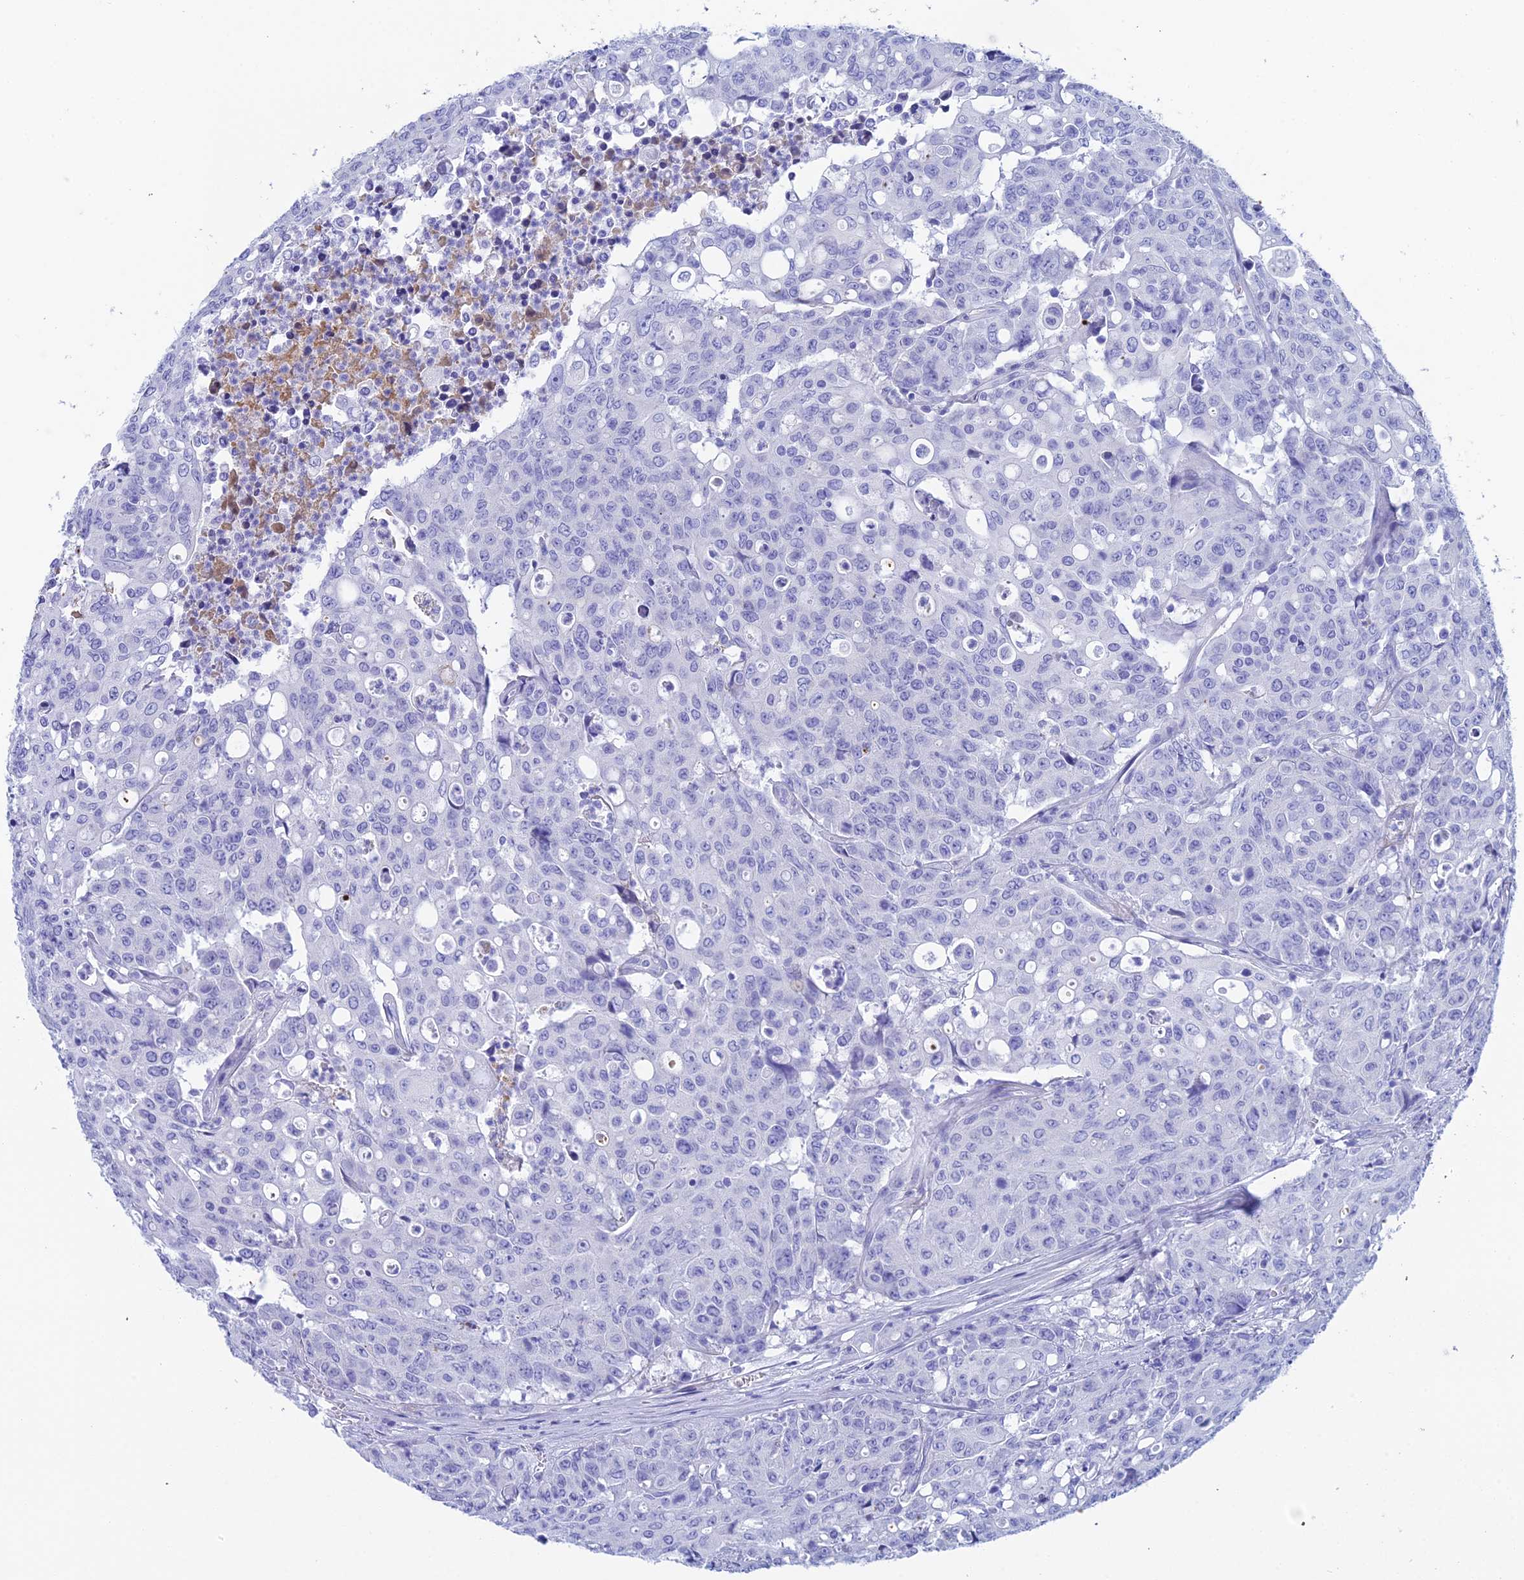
{"staining": {"intensity": "negative", "quantity": "none", "location": "none"}, "tissue": "colorectal cancer", "cell_type": "Tumor cells", "image_type": "cancer", "snomed": [{"axis": "morphology", "description": "Adenocarcinoma, NOS"}, {"axis": "topography", "description": "Colon"}], "caption": "Tumor cells are negative for brown protein staining in colorectal cancer (adenocarcinoma).", "gene": "REG1A", "patient": {"sex": "male", "age": 51}}